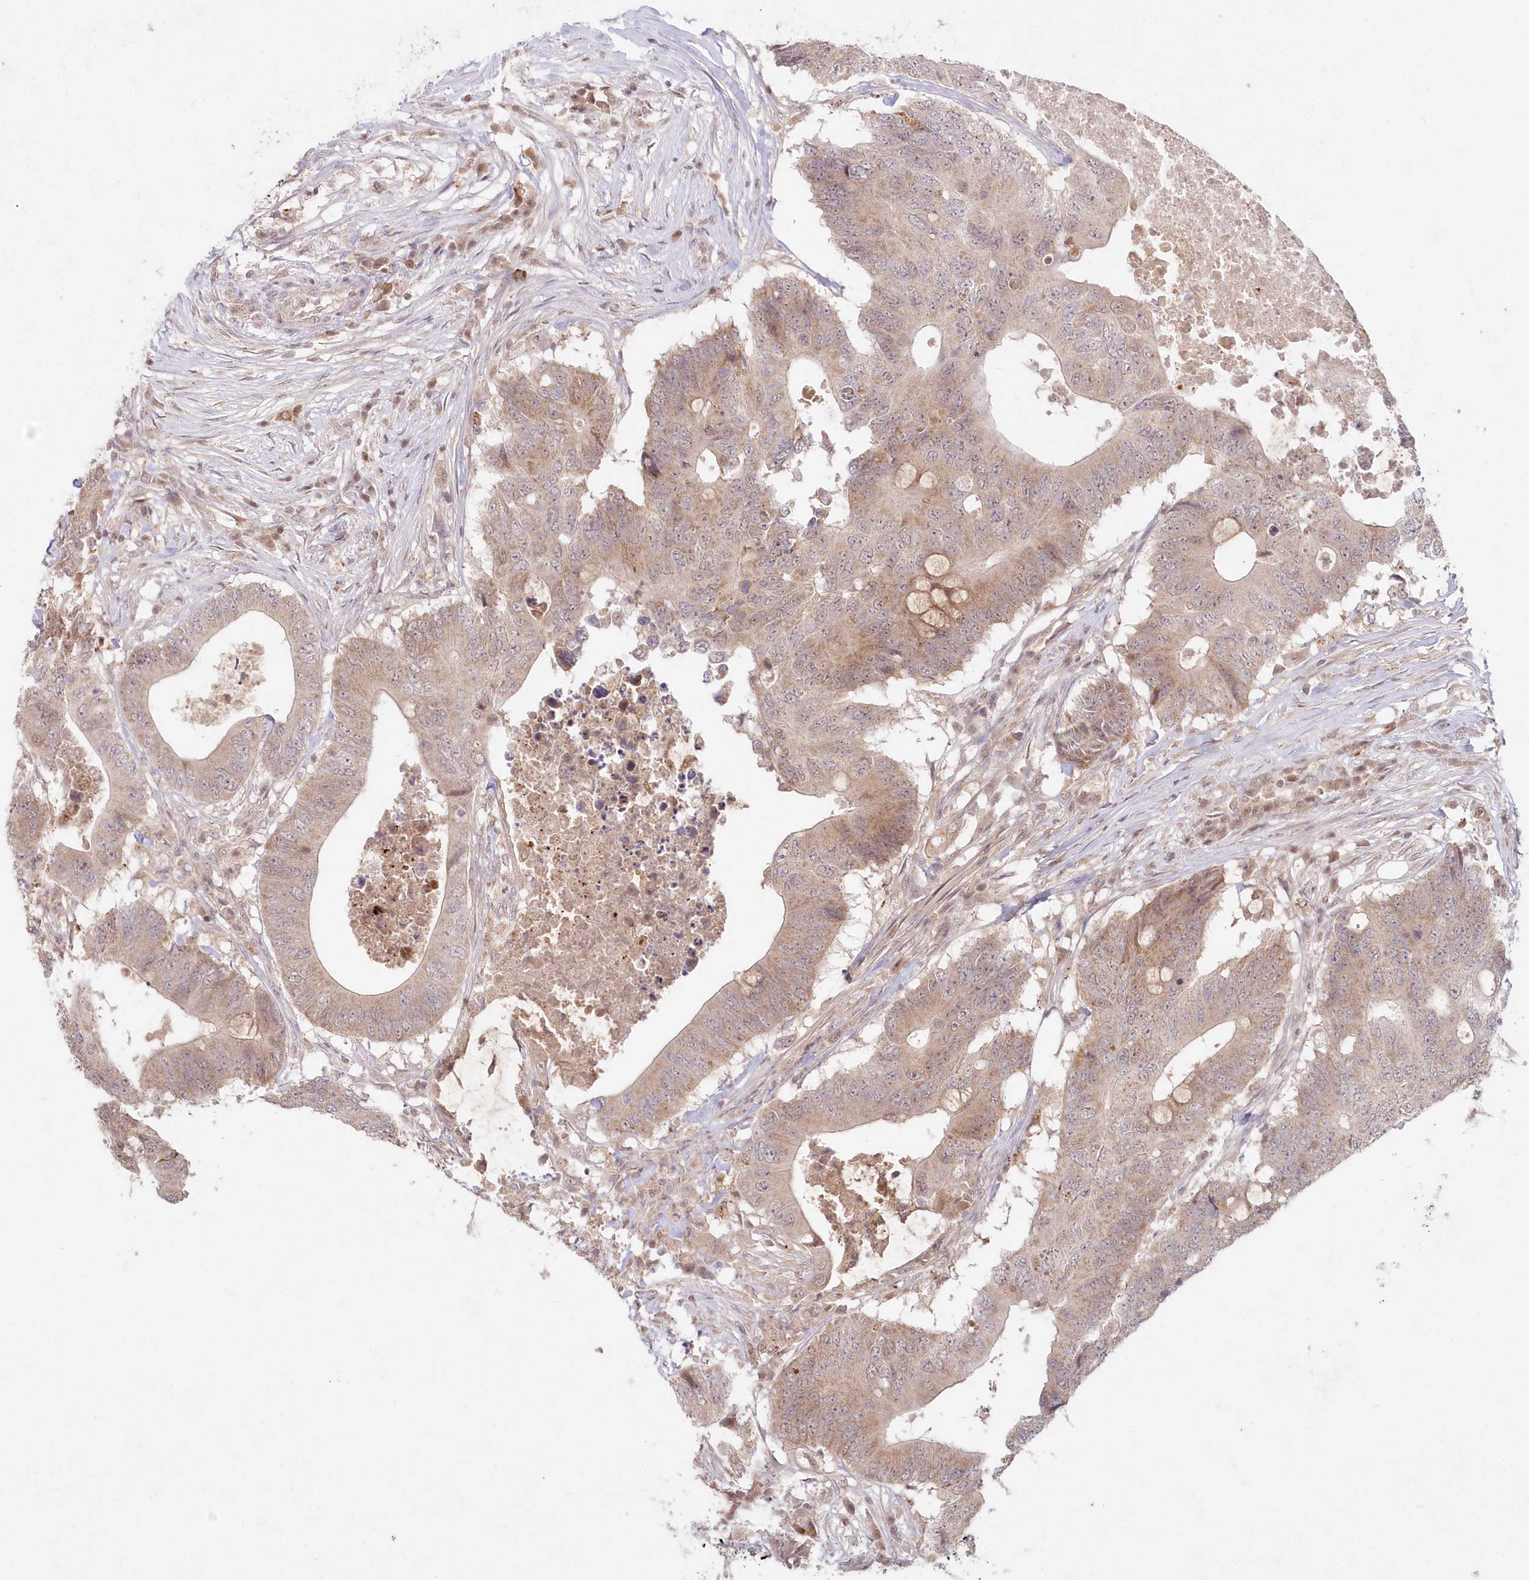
{"staining": {"intensity": "weak", "quantity": "25%-75%", "location": "cytoplasmic/membranous,nuclear"}, "tissue": "colorectal cancer", "cell_type": "Tumor cells", "image_type": "cancer", "snomed": [{"axis": "morphology", "description": "Adenocarcinoma, NOS"}, {"axis": "topography", "description": "Colon"}], "caption": "Tumor cells demonstrate weak cytoplasmic/membranous and nuclear expression in about 25%-75% of cells in colorectal adenocarcinoma.", "gene": "ASCC1", "patient": {"sex": "male", "age": 71}}